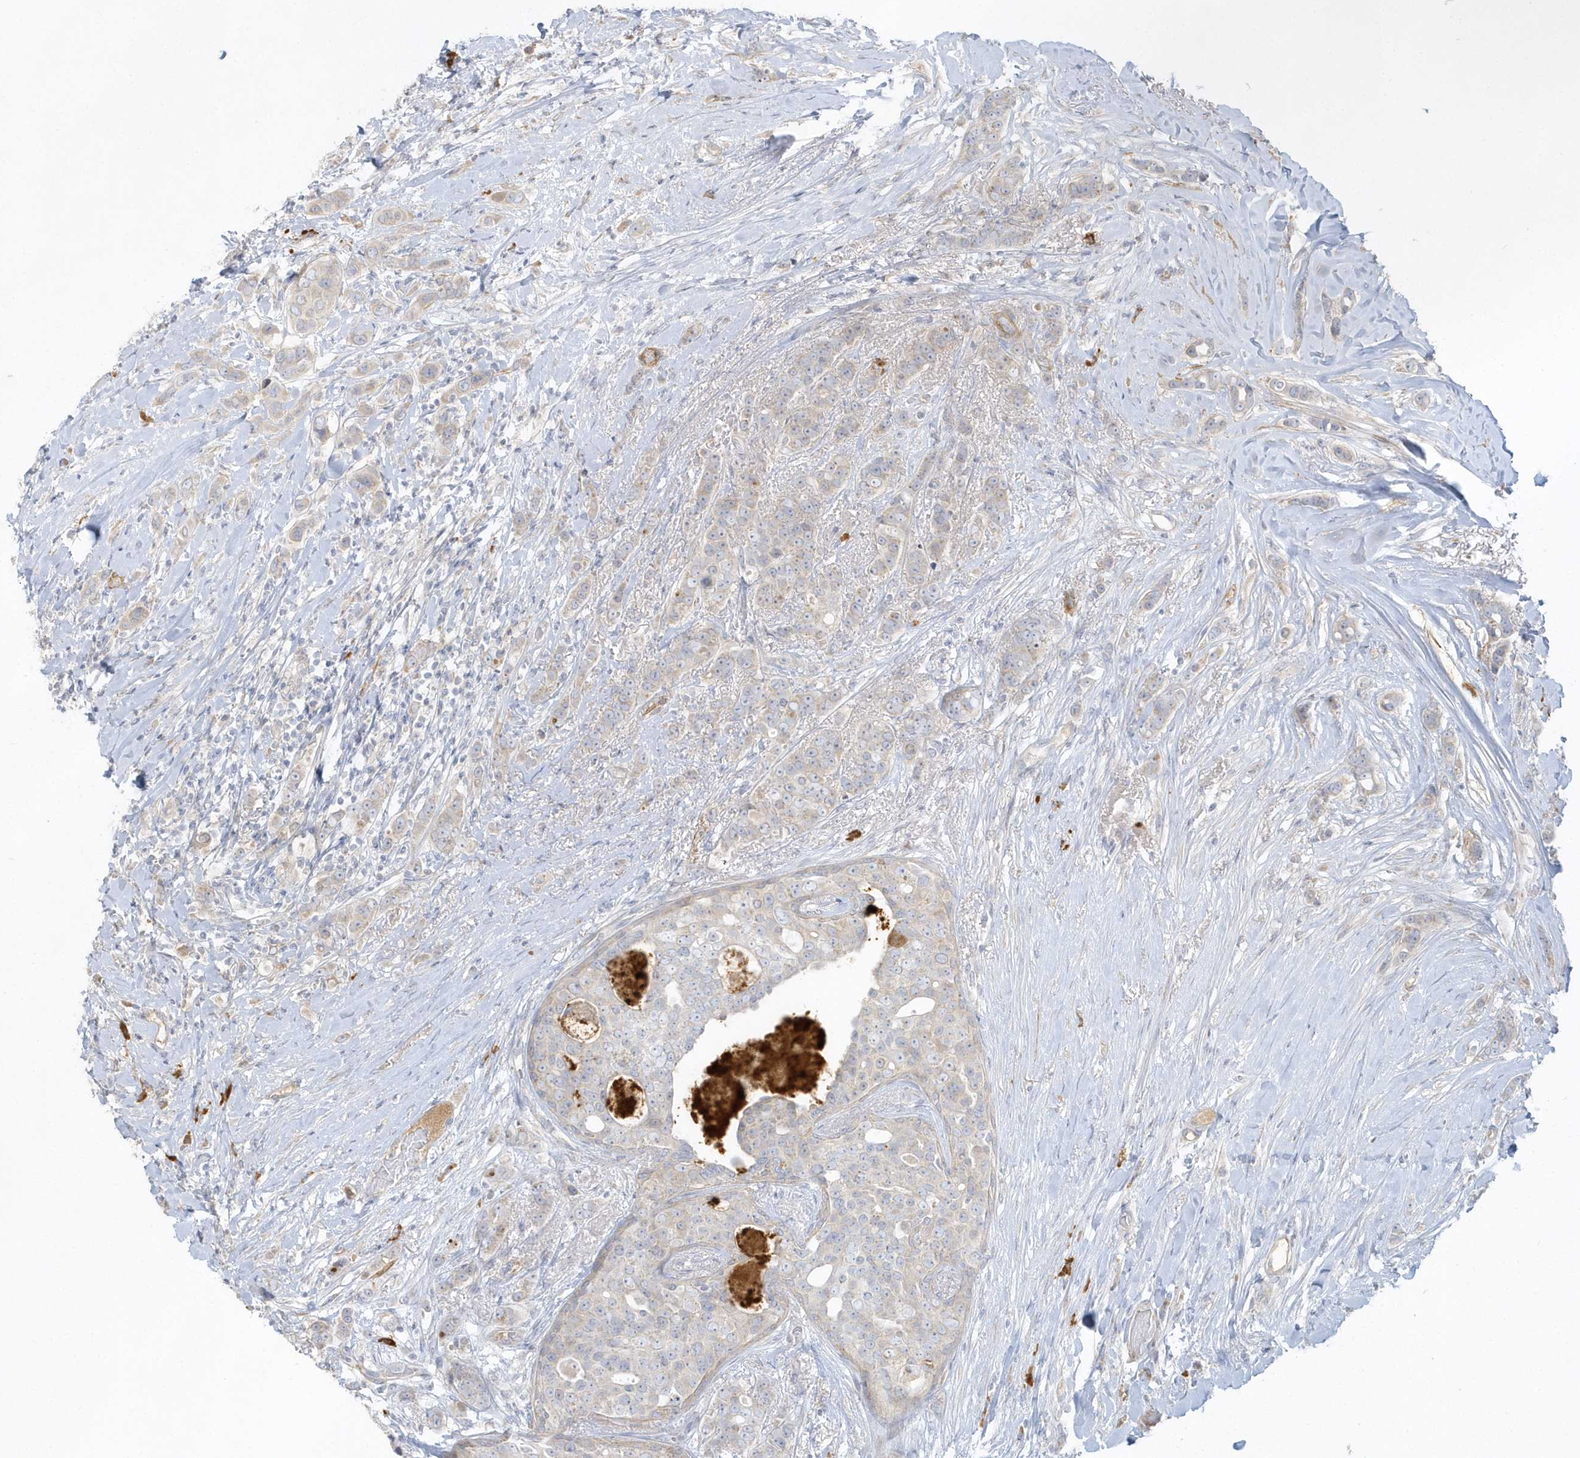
{"staining": {"intensity": "negative", "quantity": "none", "location": "none"}, "tissue": "breast cancer", "cell_type": "Tumor cells", "image_type": "cancer", "snomed": [{"axis": "morphology", "description": "Lobular carcinoma"}, {"axis": "topography", "description": "Breast"}], "caption": "This is a micrograph of immunohistochemistry (IHC) staining of lobular carcinoma (breast), which shows no staining in tumor cells.", "gene": "THADA", "patient": {"sex": "female", "age": 51}}